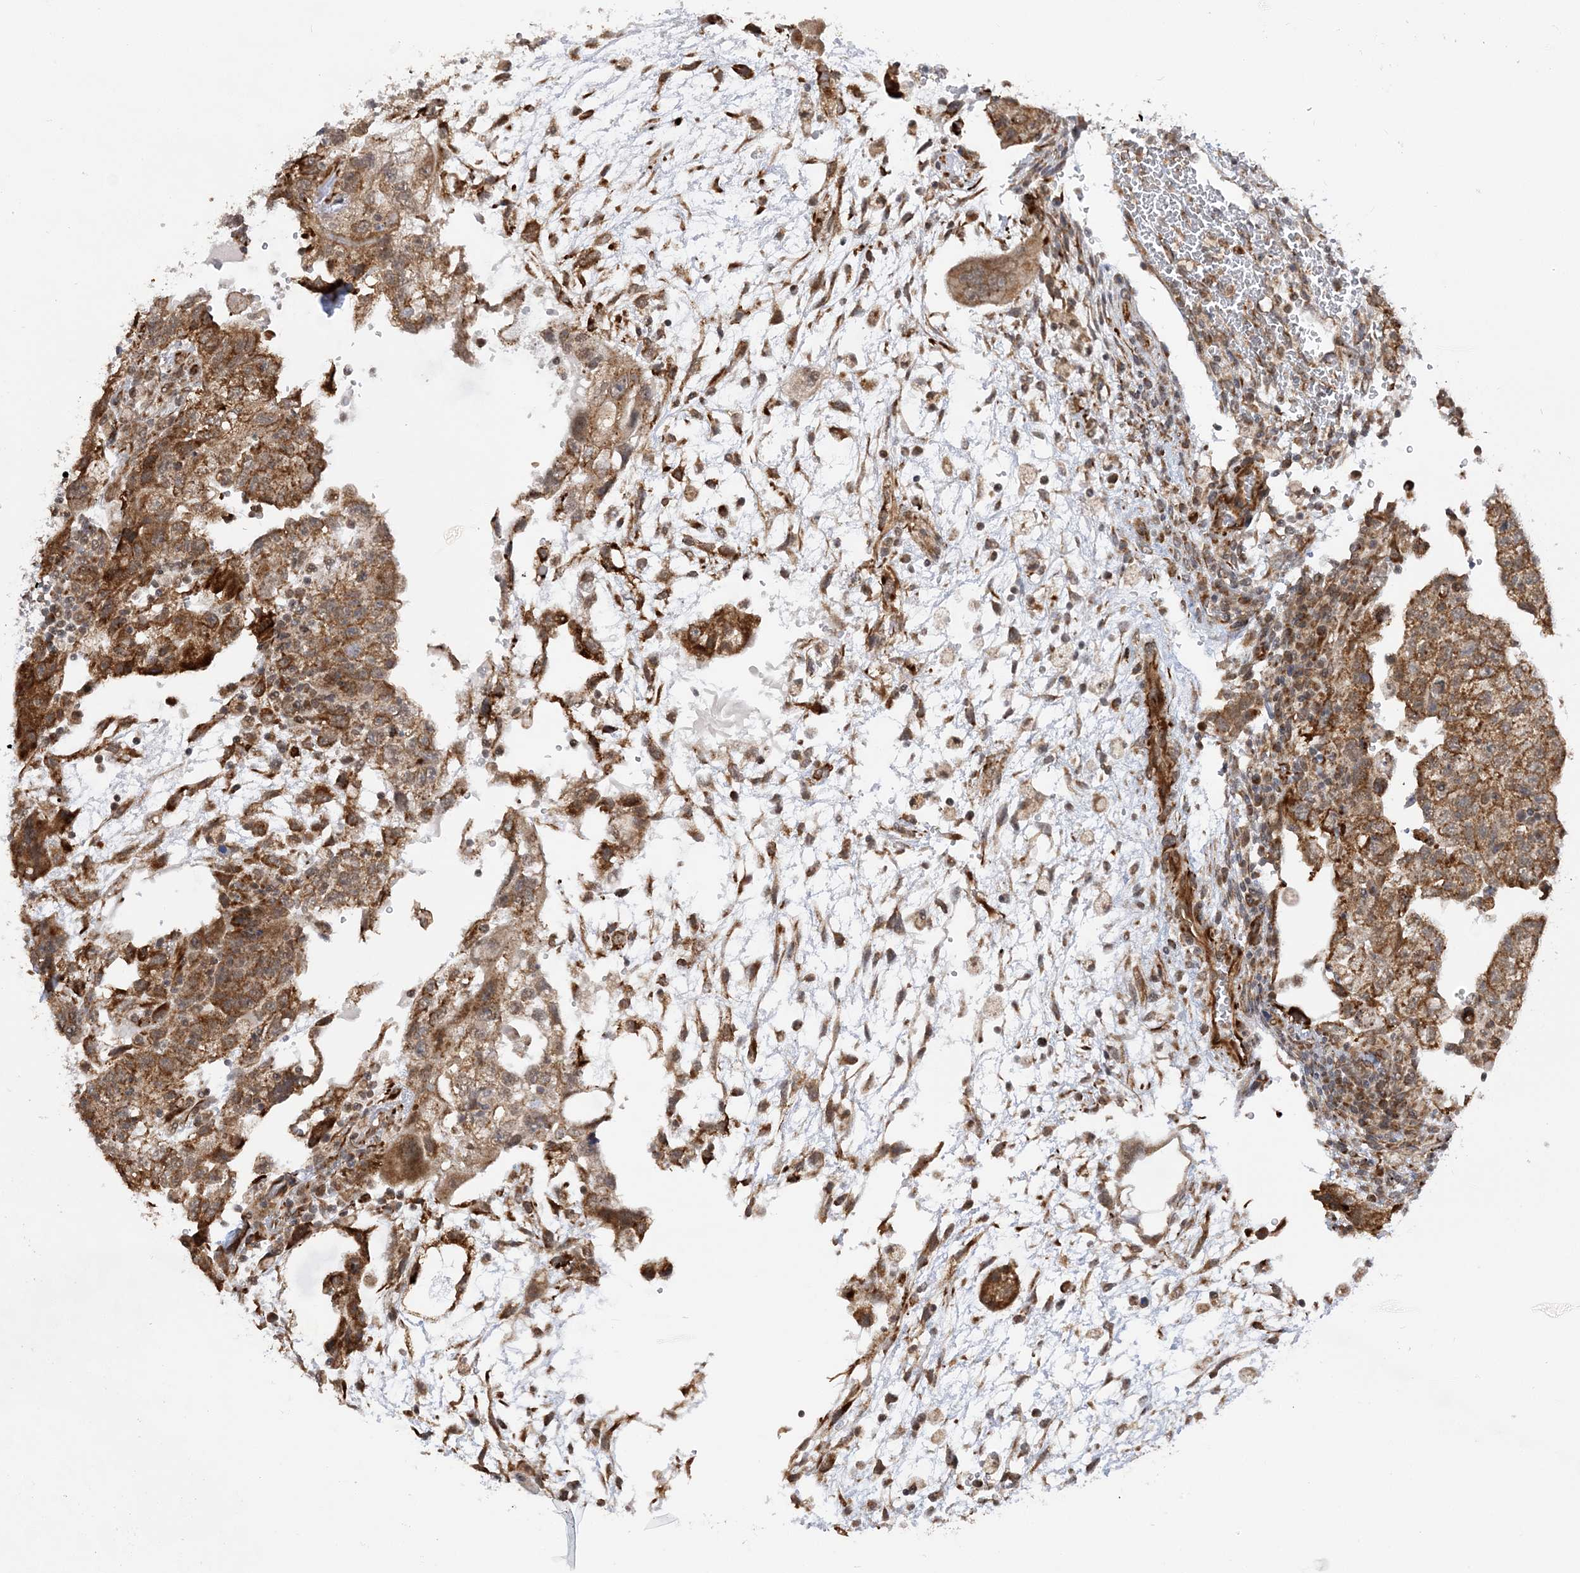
{"staining": {"intensity": "moderate", "quantity": ">75%", "location": "cytoplasmic/membranous"}, "tissue": "testis cancer", "cell_type": "Tumor cells", "image_type": "cancer", "snomed": [{"axis": "morphology", "description": "Carcinoma, Embryonal, NOS"}, {"axis": "topography", "description": "Testis"}], "caption": "Moderate cytoplasmic/membranous expression is identified in approximately >75% of tumor cells in testis cancer.", "gene": "MRPL47", "patient": {"sex": "male", "age": 36}}